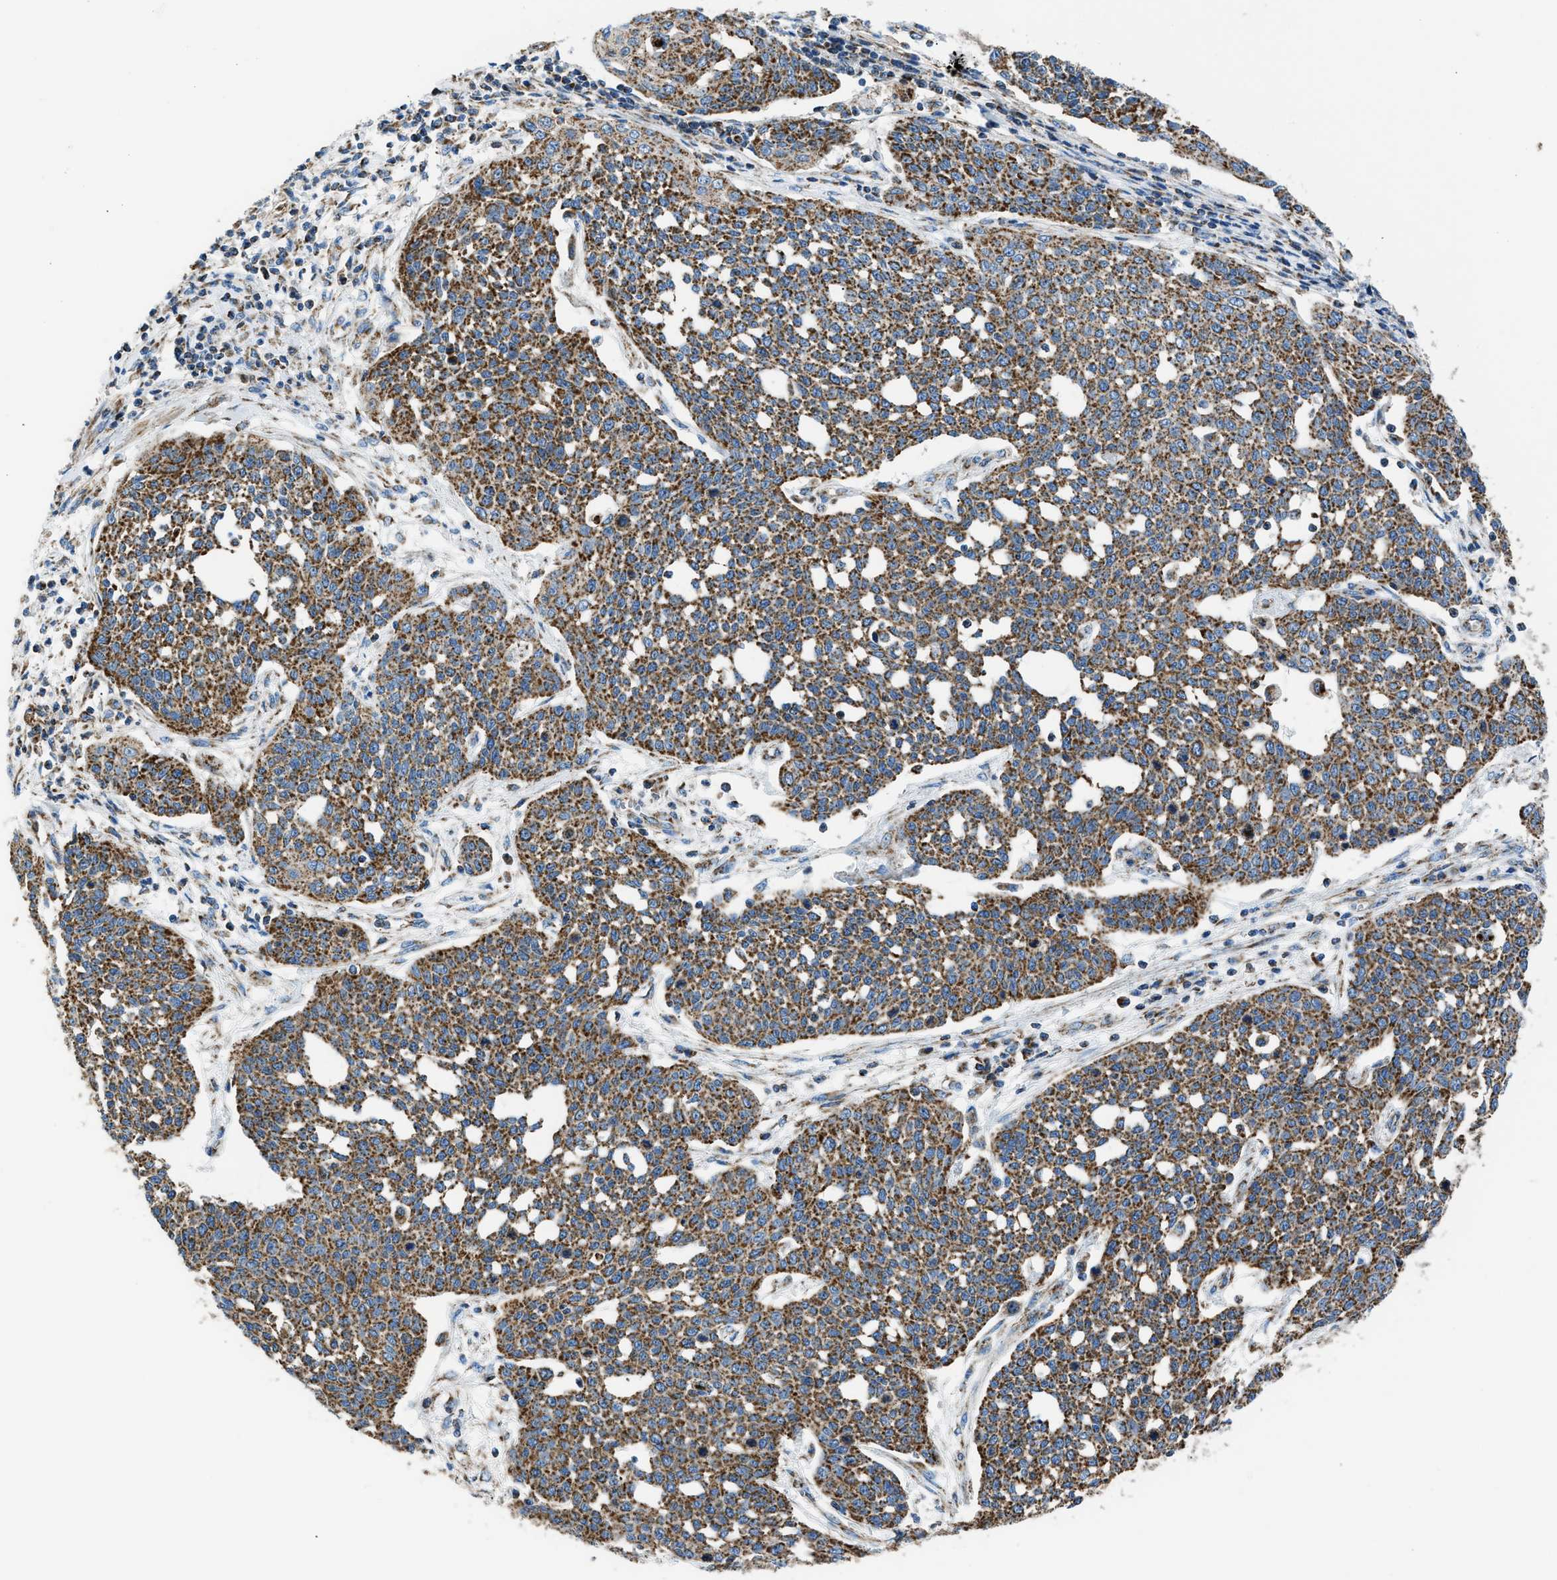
{"staining": {"intensity": "moderate", "quantity": ">75%", "location": "cytoplasmic/membranous"}, "tissue": "cervical cancer", "cell_type": "Tumor cells", "image_type": "cancer", "snomed": [{"axis": "morphology", "description": "Squamous cell carcinoma, NOS"}, {"axis": "topography", "description": "Cervix"}], "caption": "IHC of cervical cancer exhibits medium levels of moderate cytoplasmic/membranous expression in approximately >75% of tumor cells. The staining was performed using DAB, with brown indicating positive protein expression. Nuclei are stained blue with hematoxylin.", "gene": "PHB2", "patient": {"sex": "female", "age": 34}}